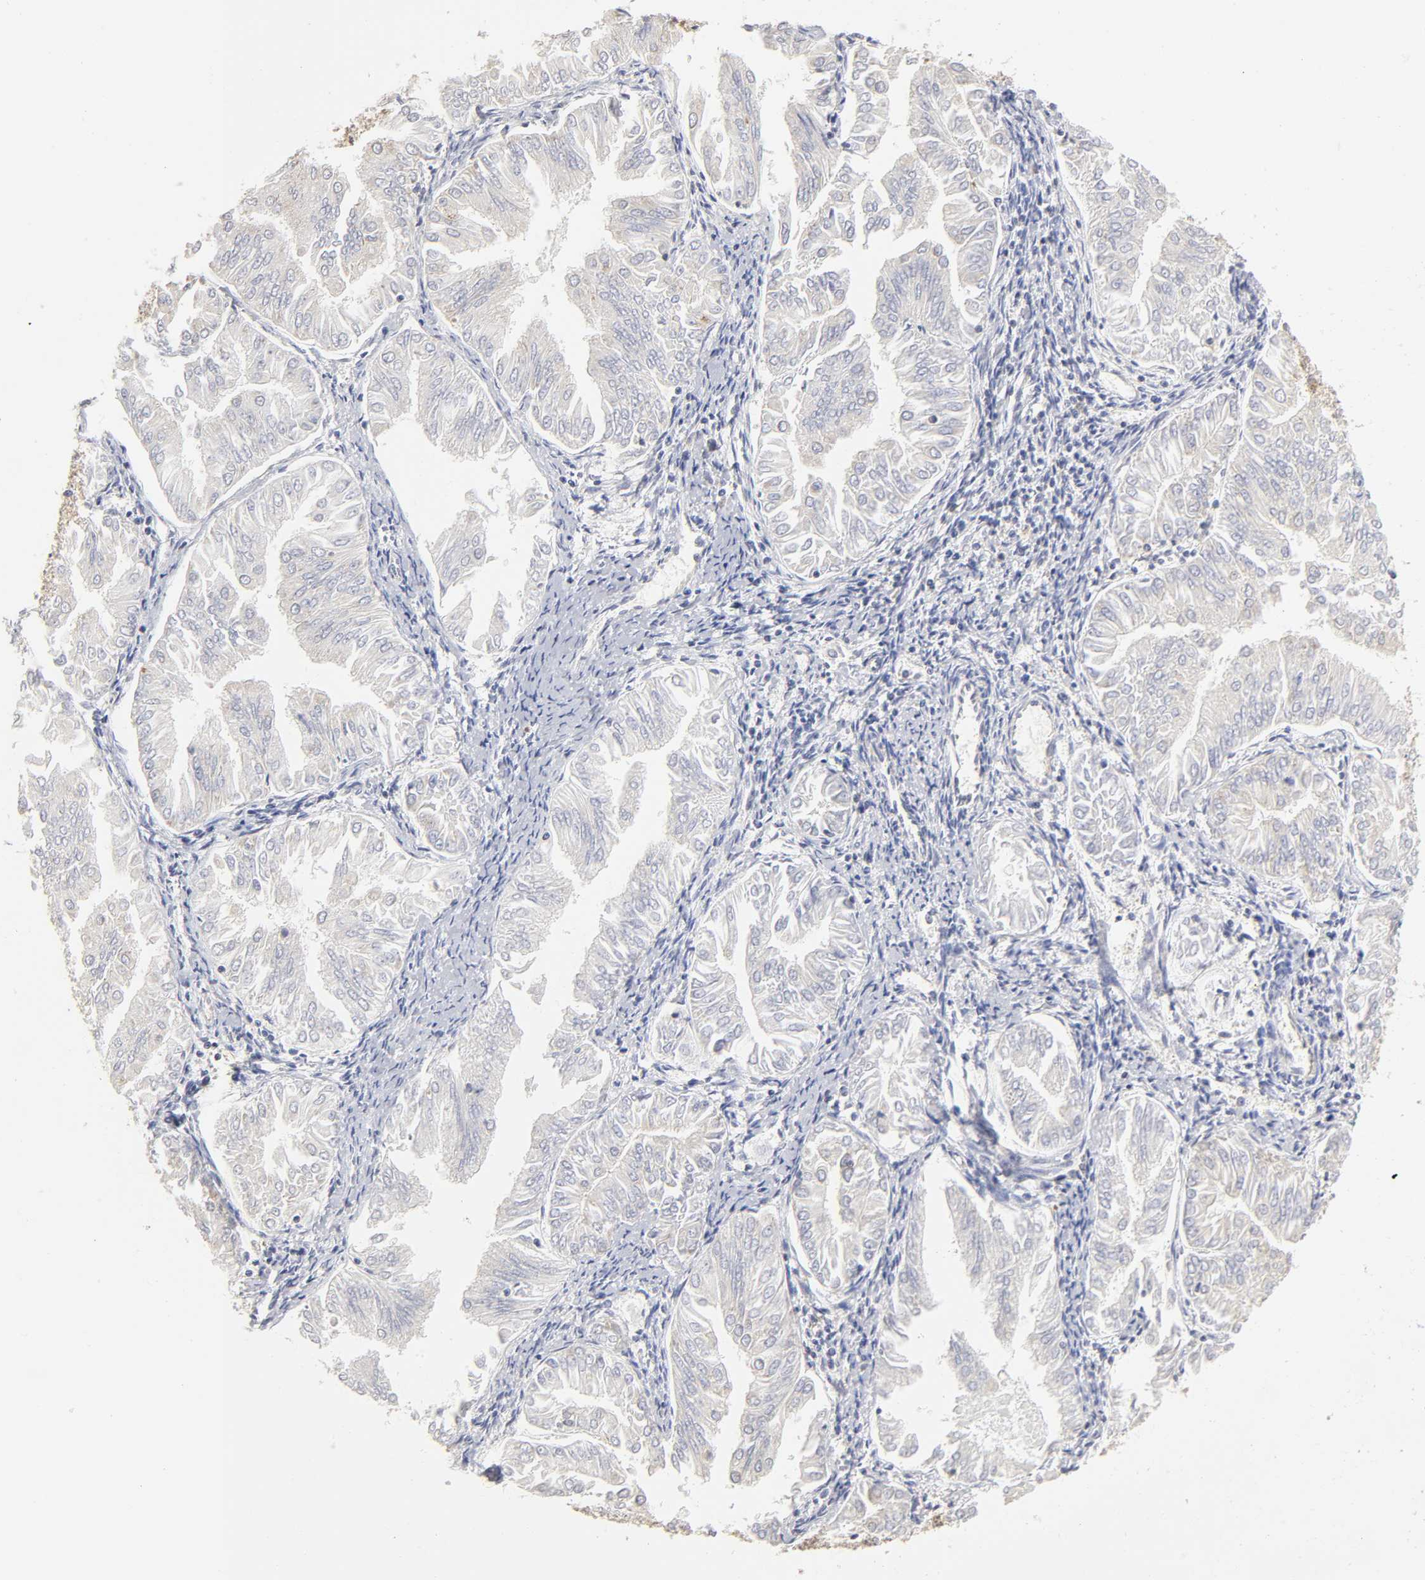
{"staining": {"intensity": "moderate", "quantity": "25%-75%", "location": "cytoplasmic/membranous"}, "tissue": "endometrial cancer", "cell_type": "Tumor cells", "image_type": "cancer", "snomed": [{"axis": "morphology", "description": "Adenocarcinoma, NOS"}, {"axis": "topography", "description": "Endometrium"}], "caption": "Brown immunohistochemical staining in human endometrial adenocarcinoma displays moderate cytoplasmic/membranous expression in about 25%-75% of tumor cells.", "gene": "RPL14", "patient": {"sex": "female", "age": 53}}